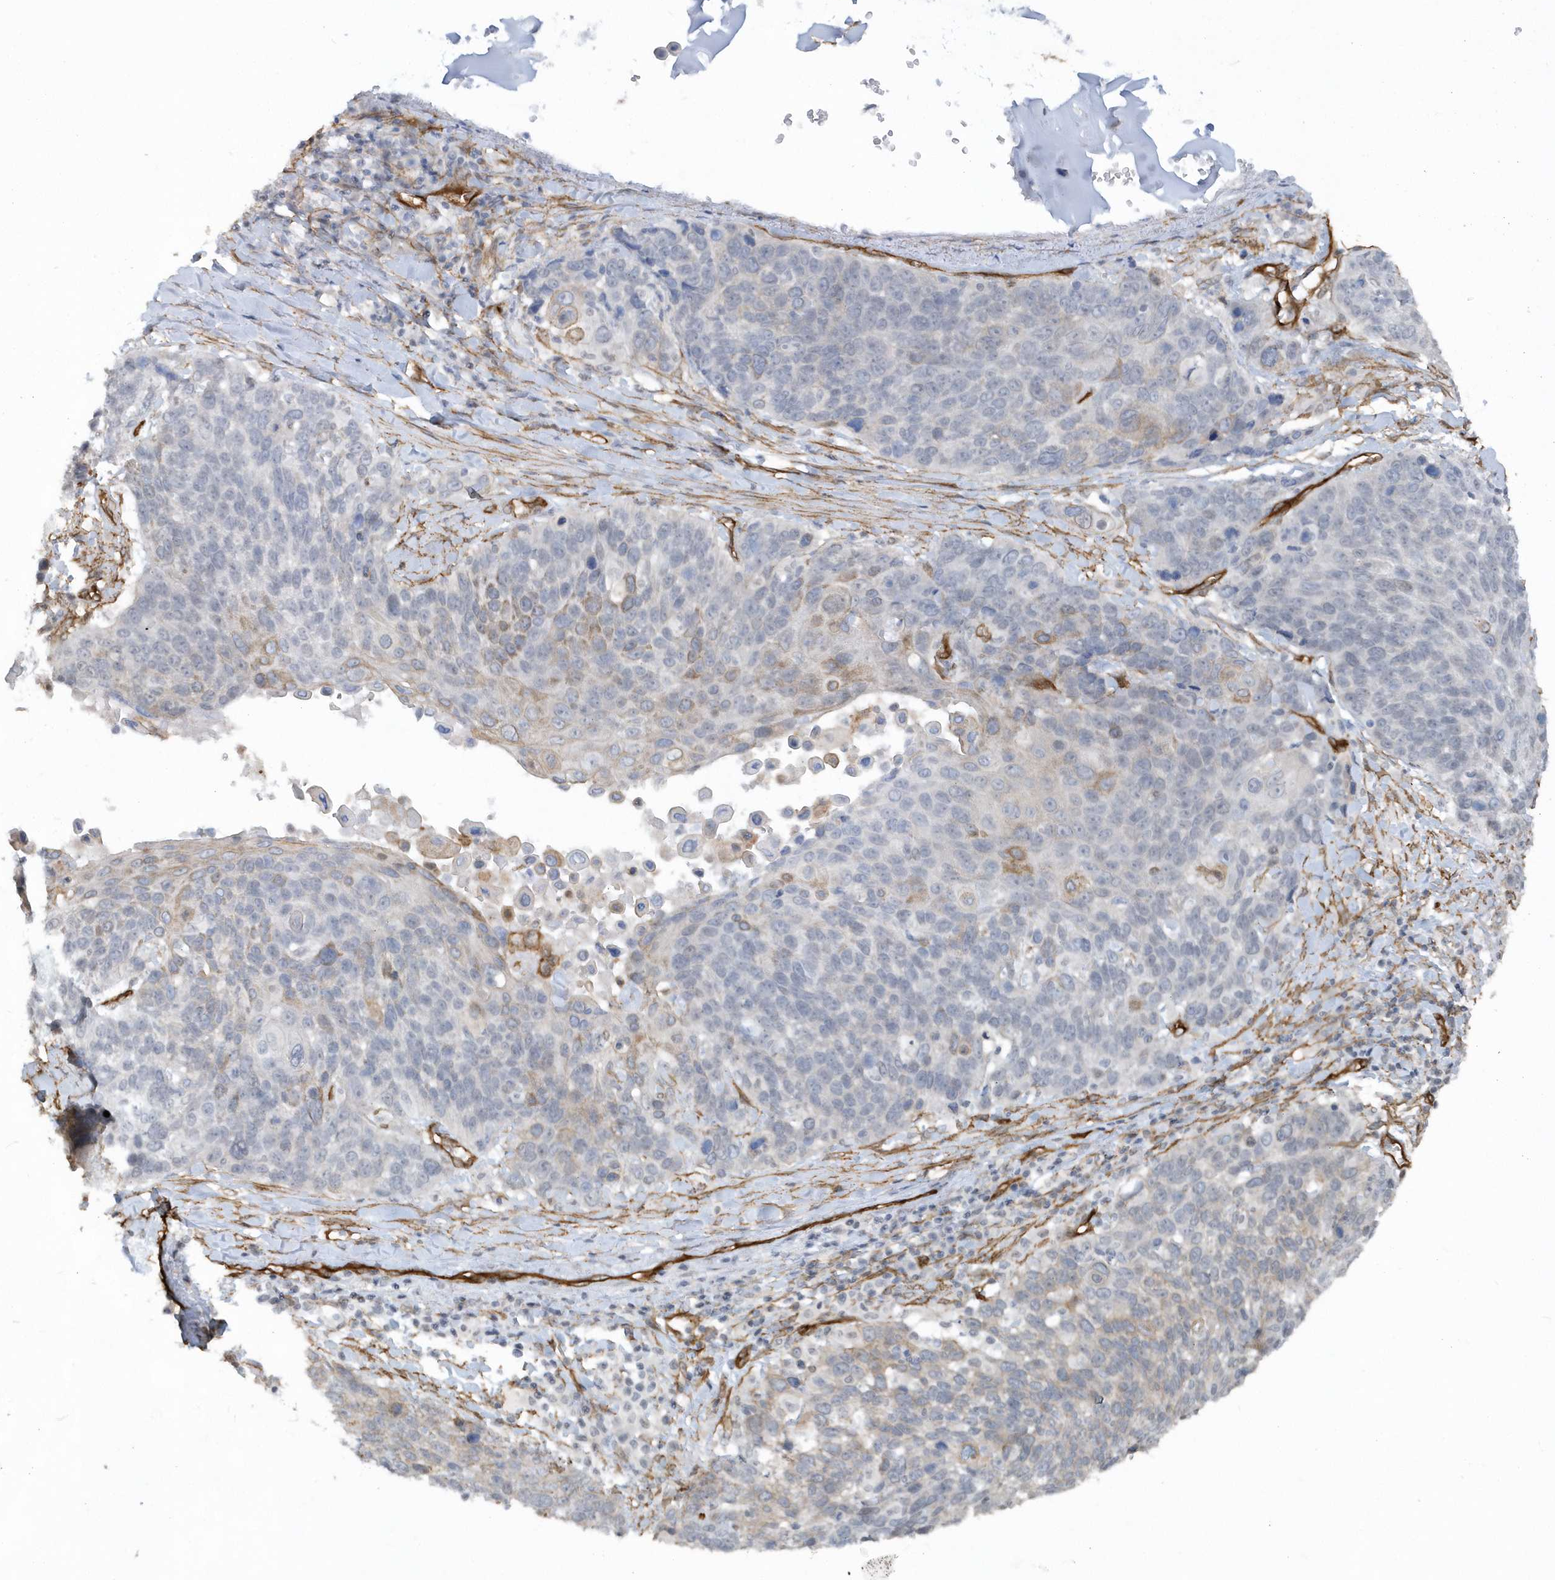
{"staining": {"intensity": "weak", "quantity": "<25%", "location": "cytoplasmic/membranous"}, "tissue": "lung cancer", "cell_type": "Tumor cells", "image_type": "cancer", "snomed": [{"axis": "morphology", "description": "Squamous cell carcinoma, NOS"}, {"axis": "topography", "description": "Lung"}], "caption": "Tumor cells are negative for brown protein staining in lung cancer (squamous cell carcinoma). The staining is performed using DAB brown chromogen with nuclei counter-stained in using hematoxylin.", "gene": "RAI14", "patient": {"sex": "male", "age": 66}}